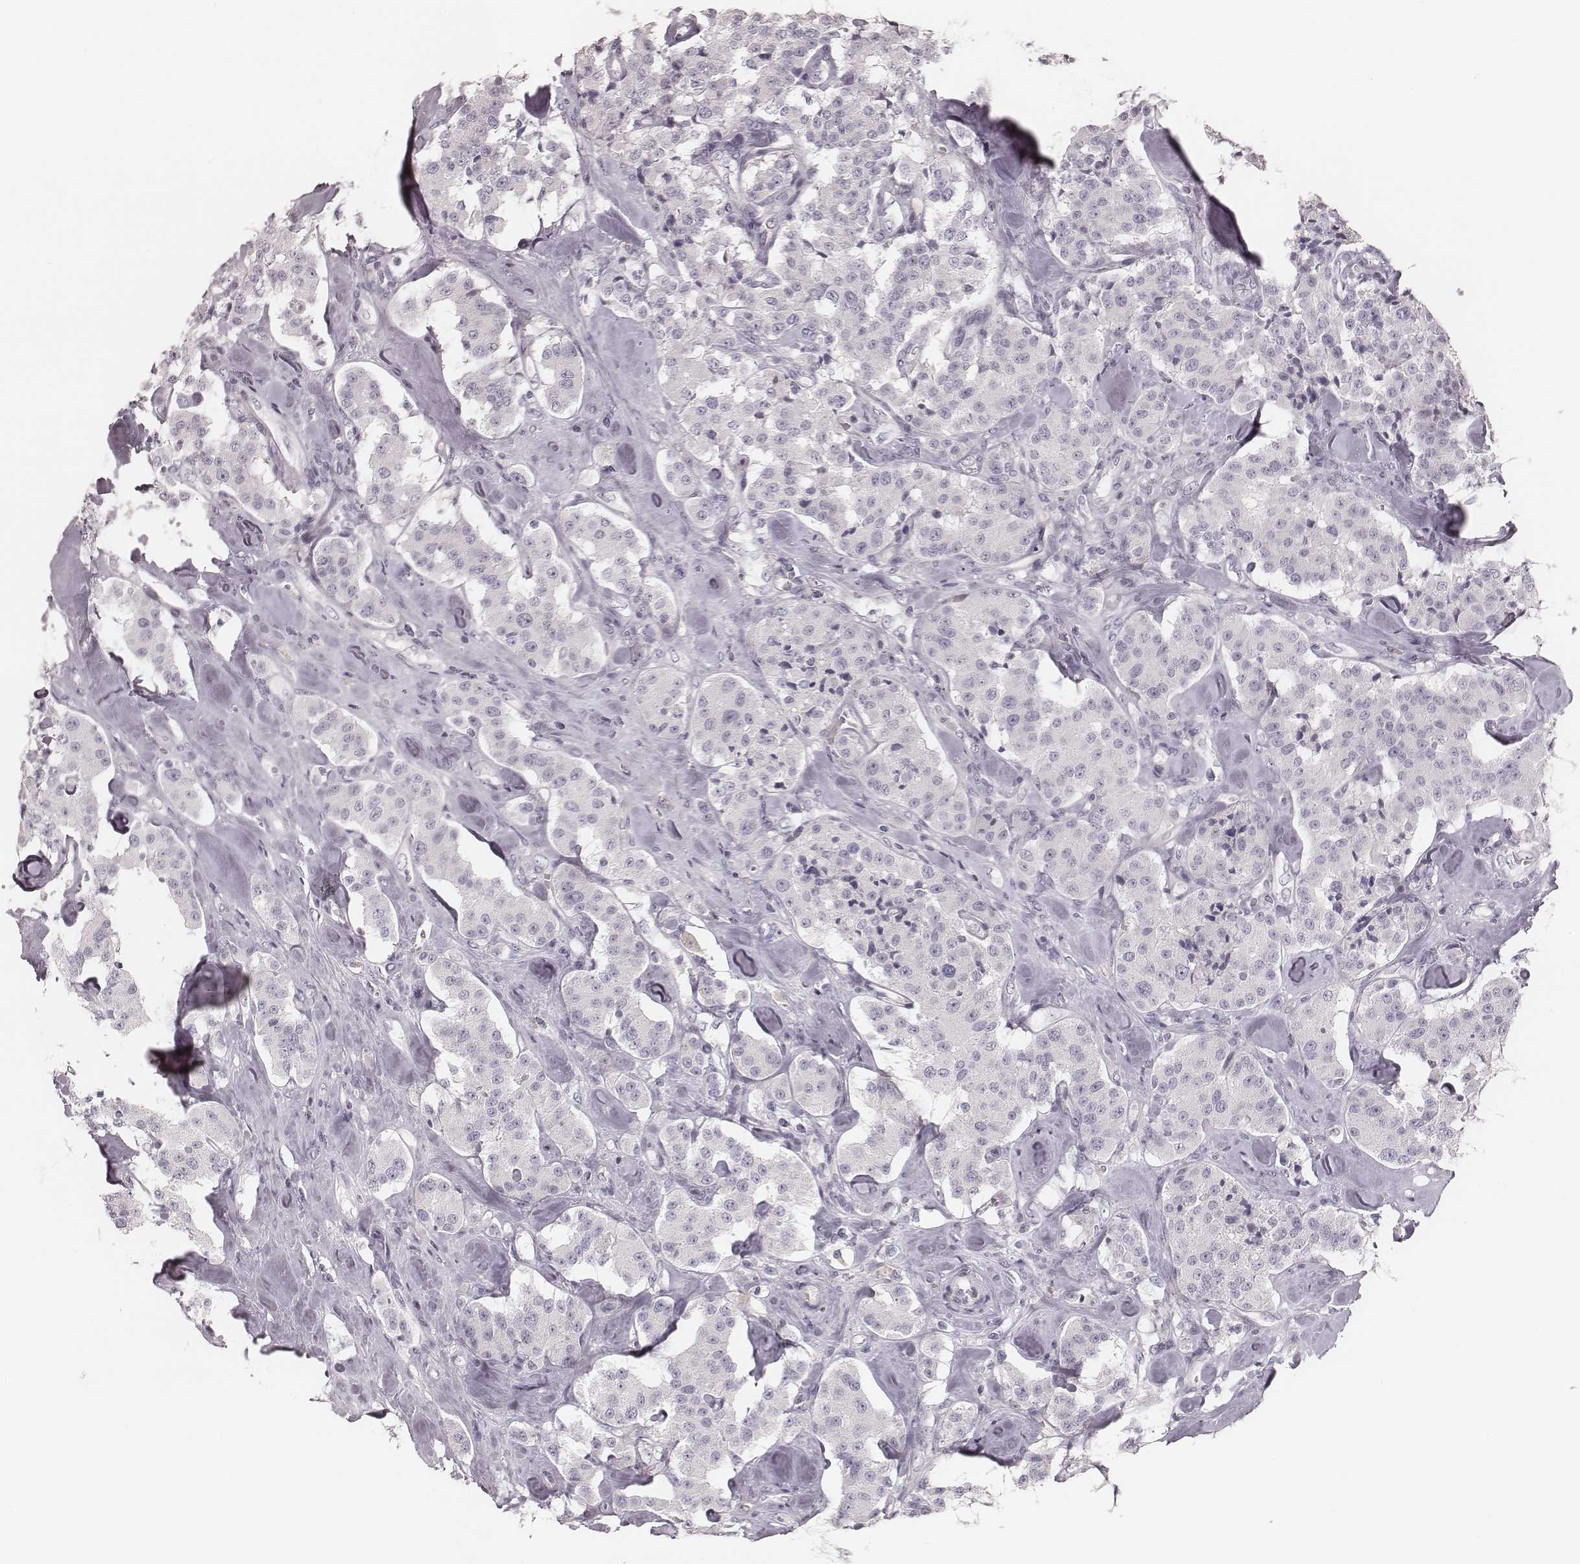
{"staining": {"intensity": "negative", "quantity": "none", "location": "none"}, "tissue": "carcinoid", "cell_type": "Tumor cells", "image_type": "cancer", "snomed": [{"axis": "morphology", "description": "Carcinoid, malignant, NOS"}, {"axis": "topography", "description": "Pancreas"}], "caption": "An image of carcinoid (malignant) stained for a protein exhibits no brown staining in tumor cells.", "gene": "S100Z", "patient": {"sex": "male", "age": 41}}